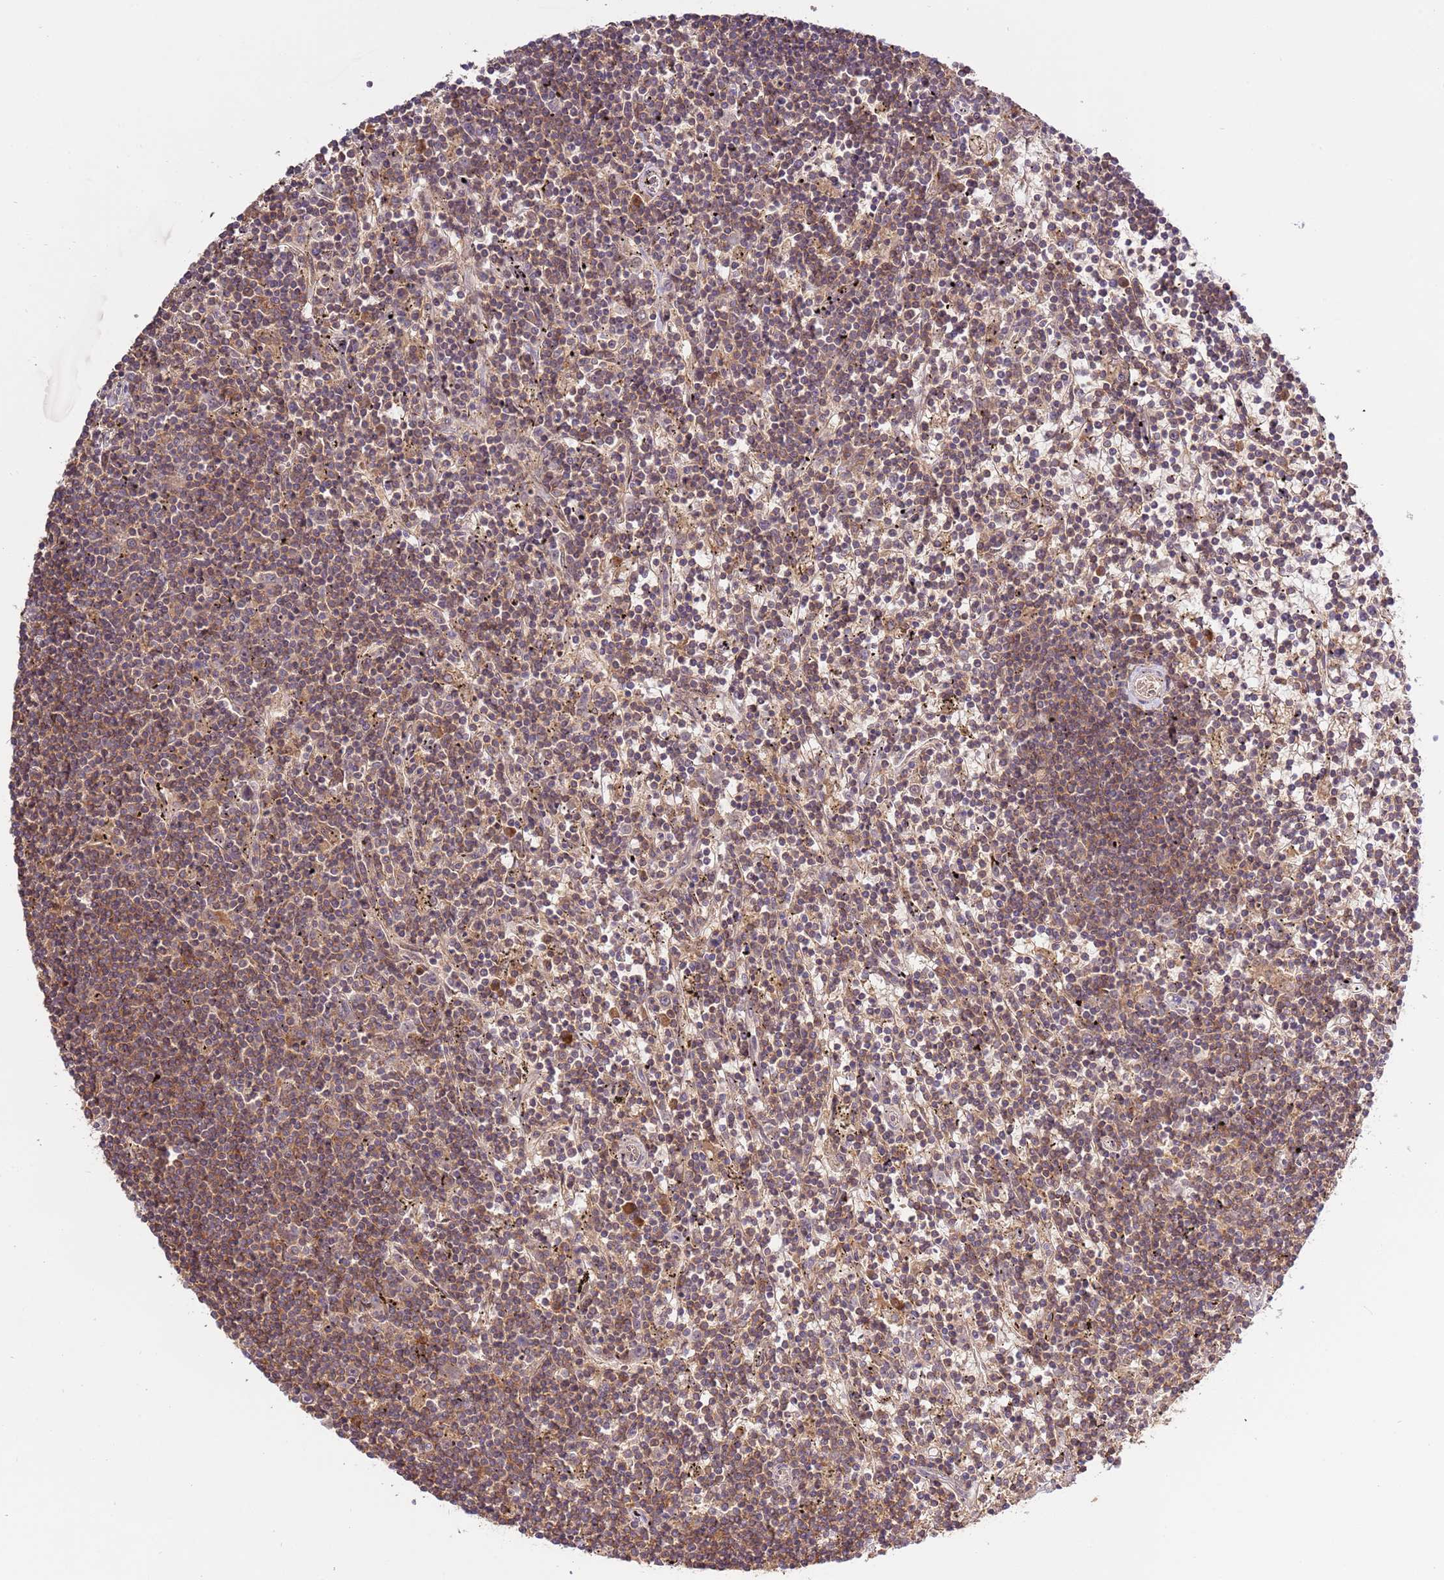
{"staining": {"intensity": "moderate", "quantity": ">75%", "location": "cytoplasmic/membranous"}, "tissue": "lymphoma", "cell_type": "Tumor cells", "image_type": "cancer", "snomed": [{"axis": "morphology", "description": "Malignant lymphoma, non-Hodgkin's type, Low grade"}, {"axis": "topography", "description": "Spleen"}], "caption": "Protein analysis of lymphoma tissue exhibits moderate cytoplasmic/membranous staining in about >75% of tumor cells.", "gene": "ZNF624", "patient": {"sex": "male", "age": 76}}